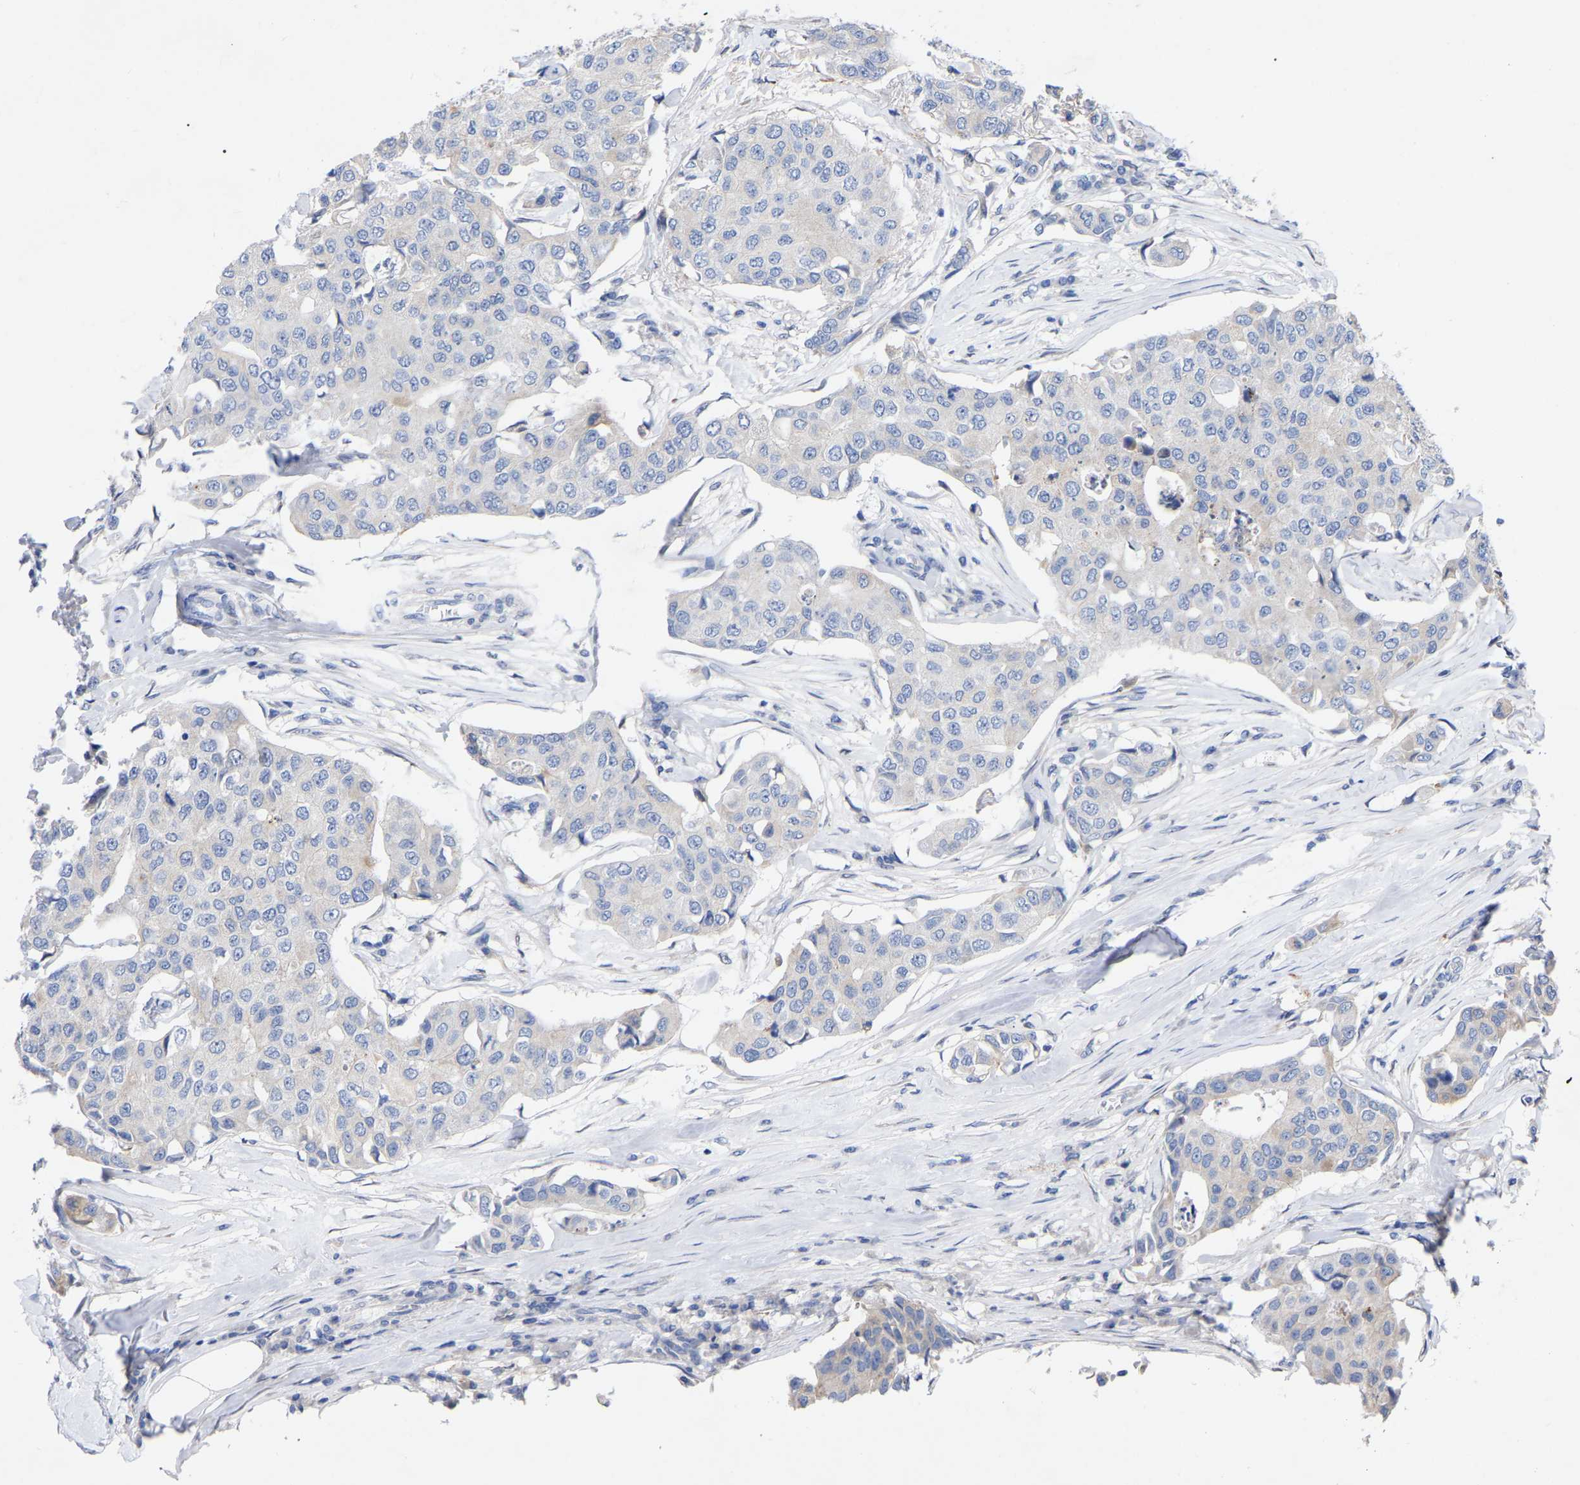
{"staining": {"intensity": "negative", "quantity": "none", "location": "none"}, "tissue": "breast cancer", "cell_type": "Tumor cells", "image_type": "cancer", "snomed": [{"axis": "morphology", "description": "Duct carcinoma"}, {"axis": "topography", "description": "Breast"}], "caption": "Immunohistochemistry image of neoplastic tissue: breast cancer stained with DAB demonstrates no significant protein staining in tumor cells.", "gene": "STRIP2", "patient": {"sex": "female", "age": 80}}